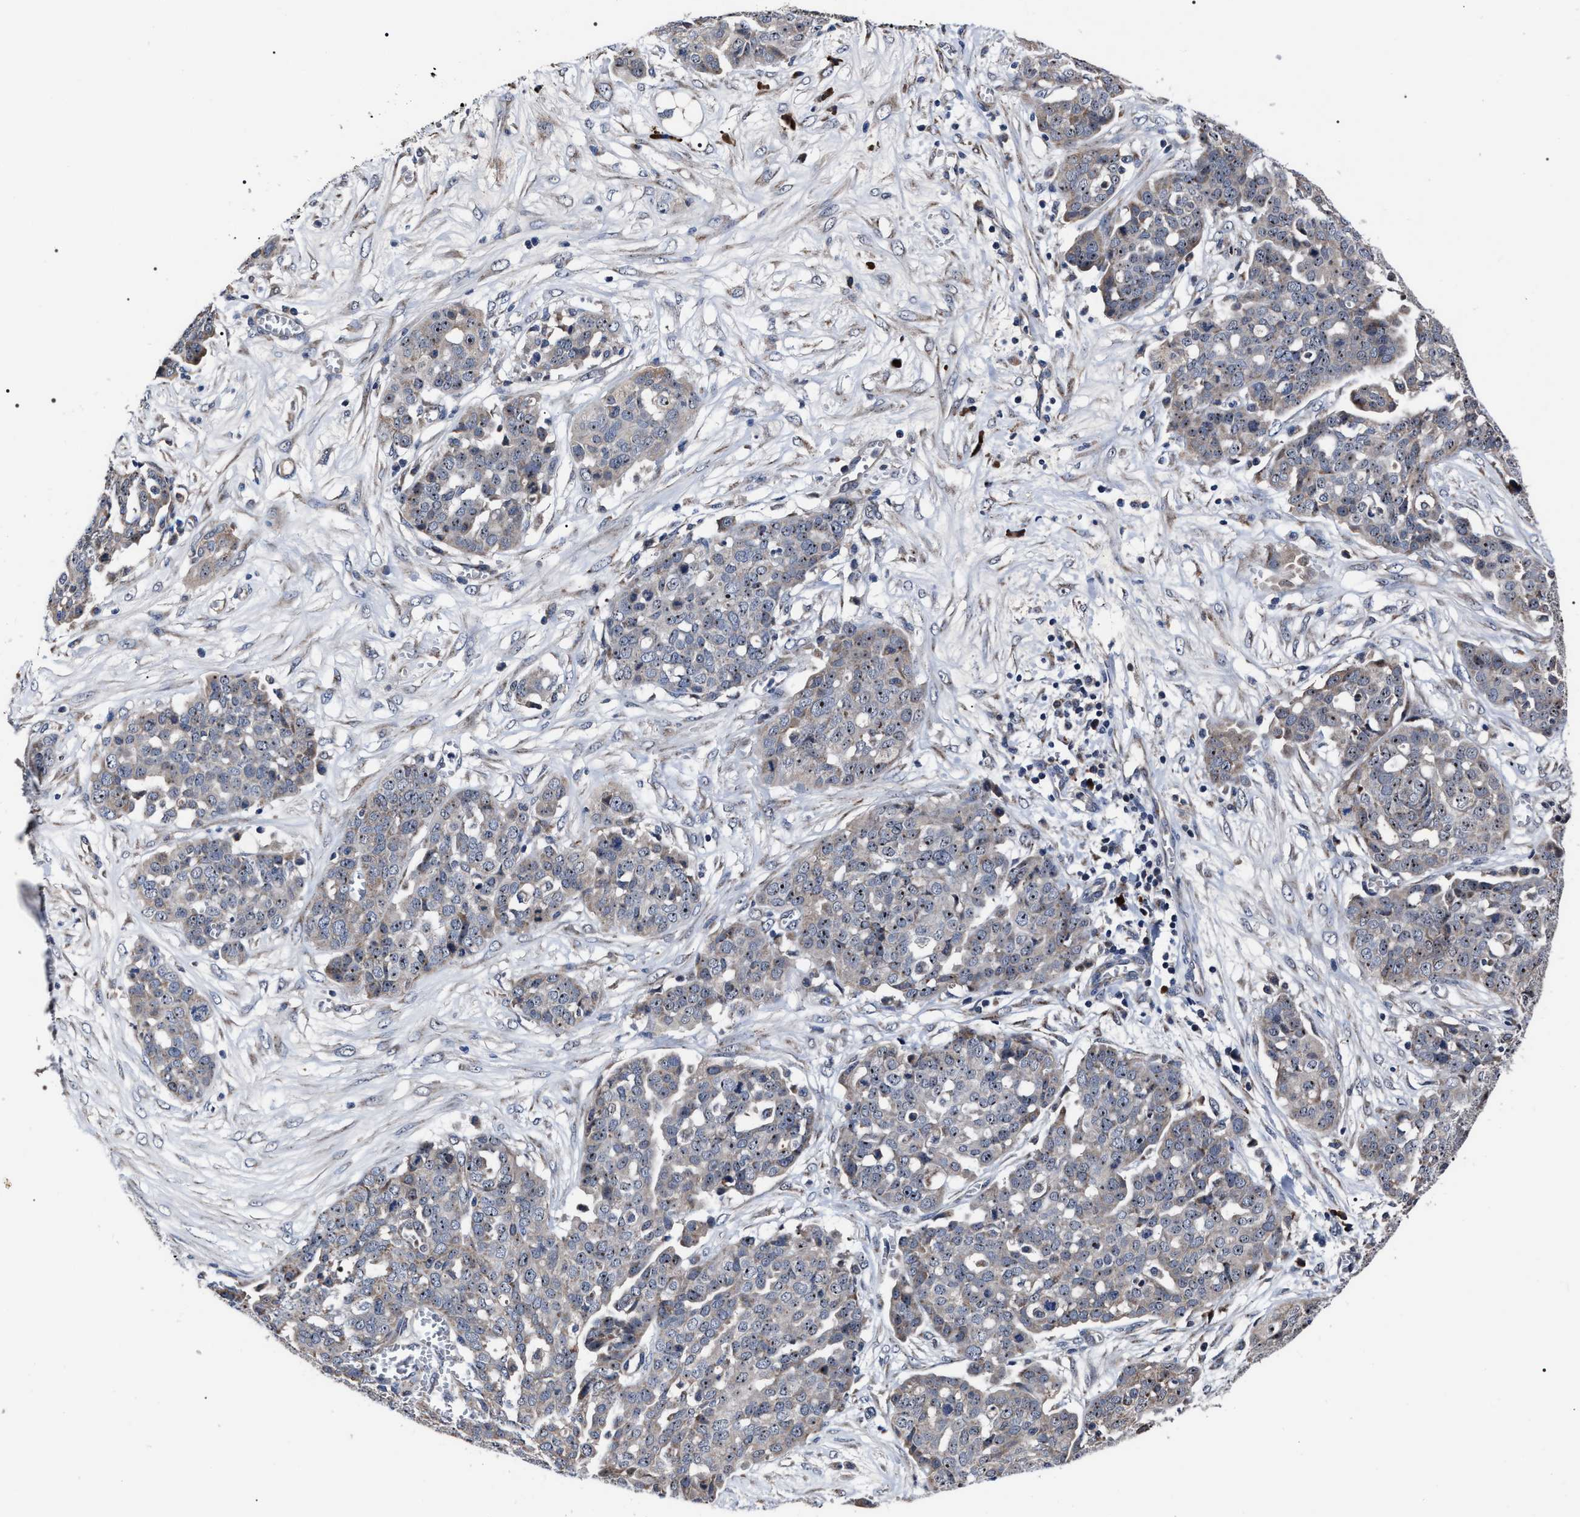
{"staining": {"intensity": "weak", "quantity": "<25%", "location": "cytoplasmic/membranous"}, "tissue": "ovarian cancer", "cell_type": "Tumor cells", "image_type": "cancer", "snomed": [{"axis": "morphology", "description": "Cystadenocarcinoma, serous, NOS"}, {"axis": "topography", "description": "Soft tissue"}, {"axis": "topography", "description": "Ovary"}], "caption": "The micrograph demonstrates no significant staining in tumor cells of ovarian cancer.", "gene": "MACC1", "patient": {"sex": "female", "age": 57}}